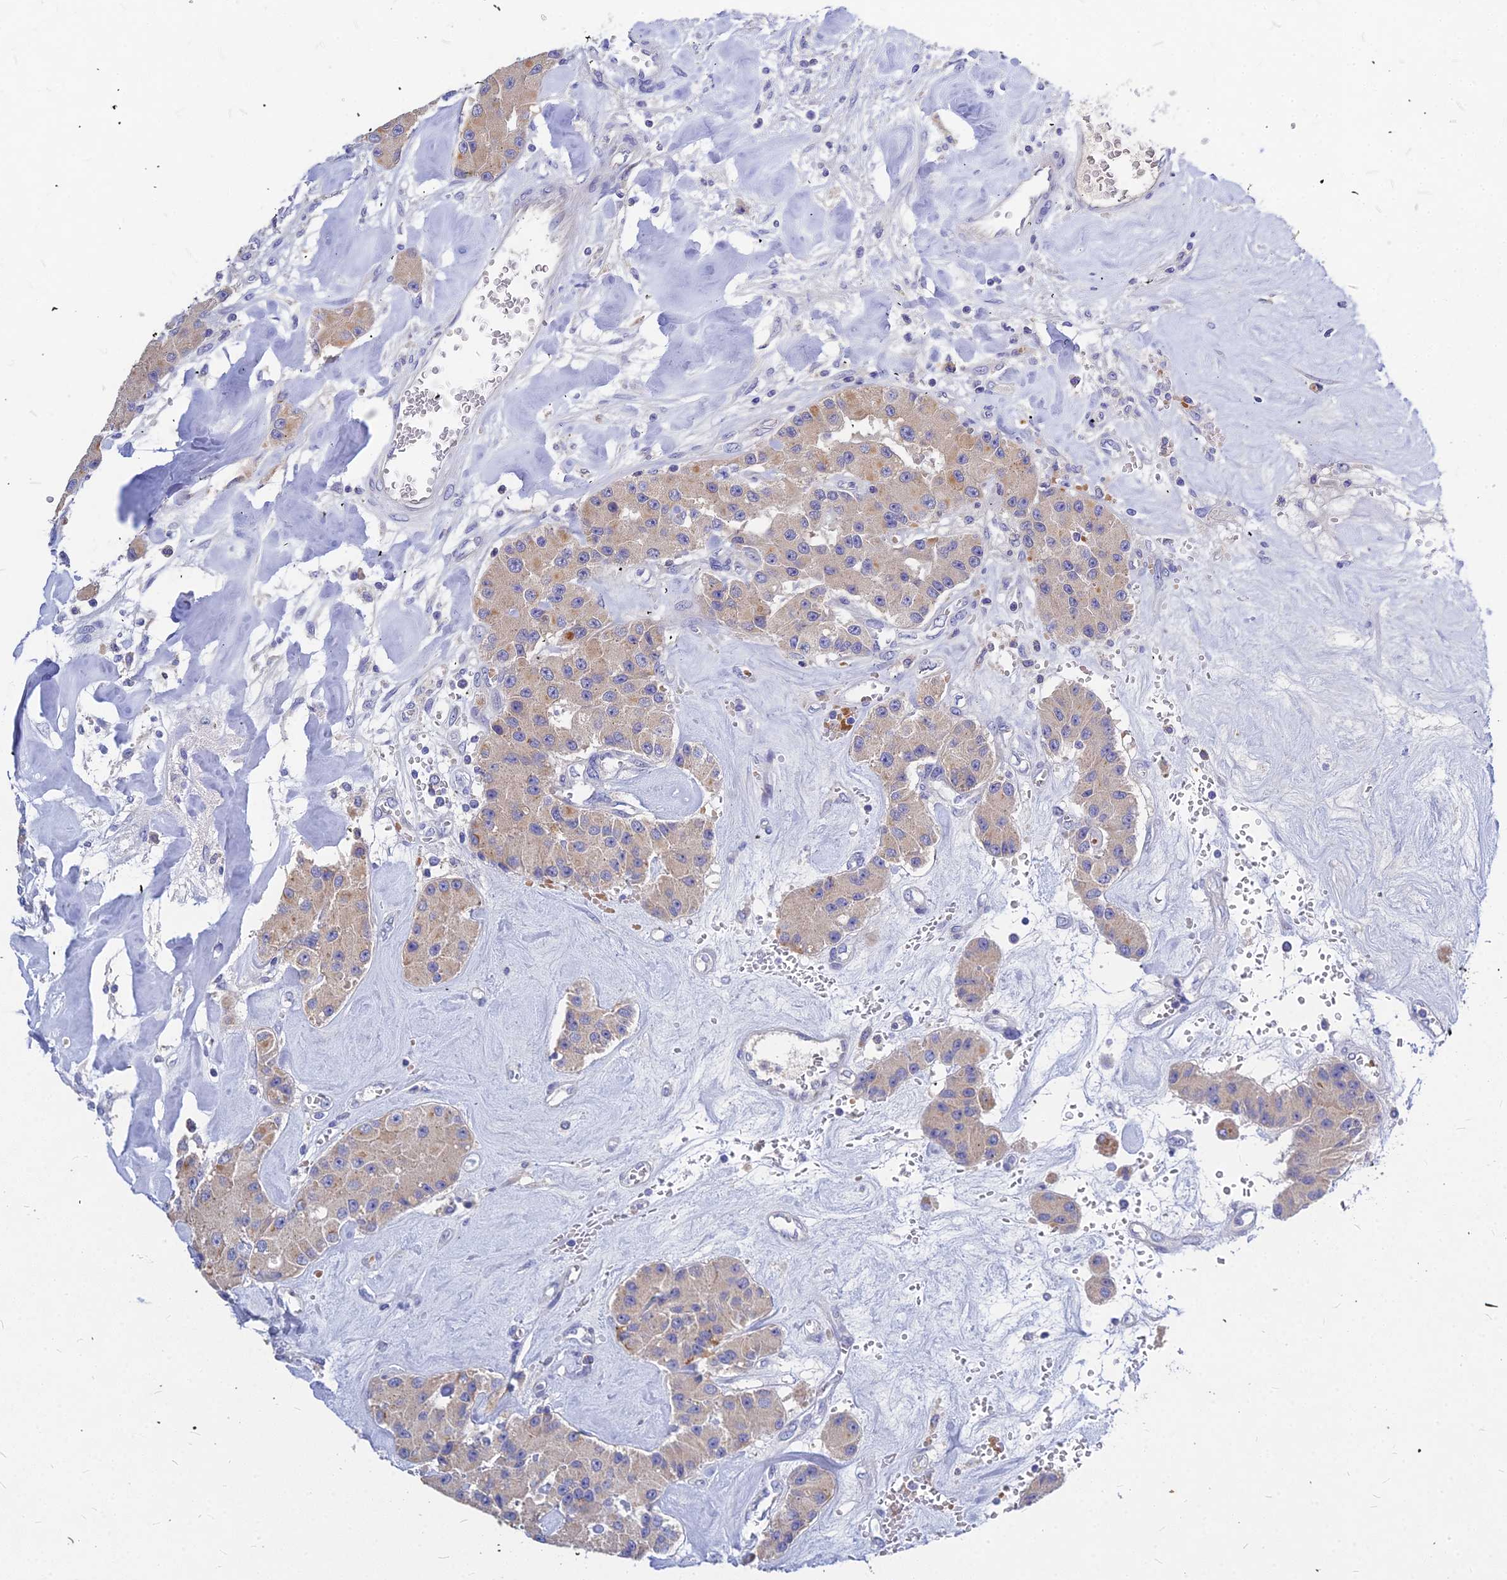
{"staining": {"intensity": "weak", "quantity": "<25%", "location": "cytoplasmic/membranous"}, "tissue": "carcinoid", "cell_type": "Tumor cells", "image_type": "cancer", "snomed": [{"axis": "morphology", "description": "Carcinoid, malignant, NOS"}, {"axis": "topography", "description": "Pancreas"}], "caption": "Carcinoid was stained to show a protein in brown. There is no significant staining in tumor cells.", "gene": "DMRTA1", "patient": {"sex": "male", "age": 41}}